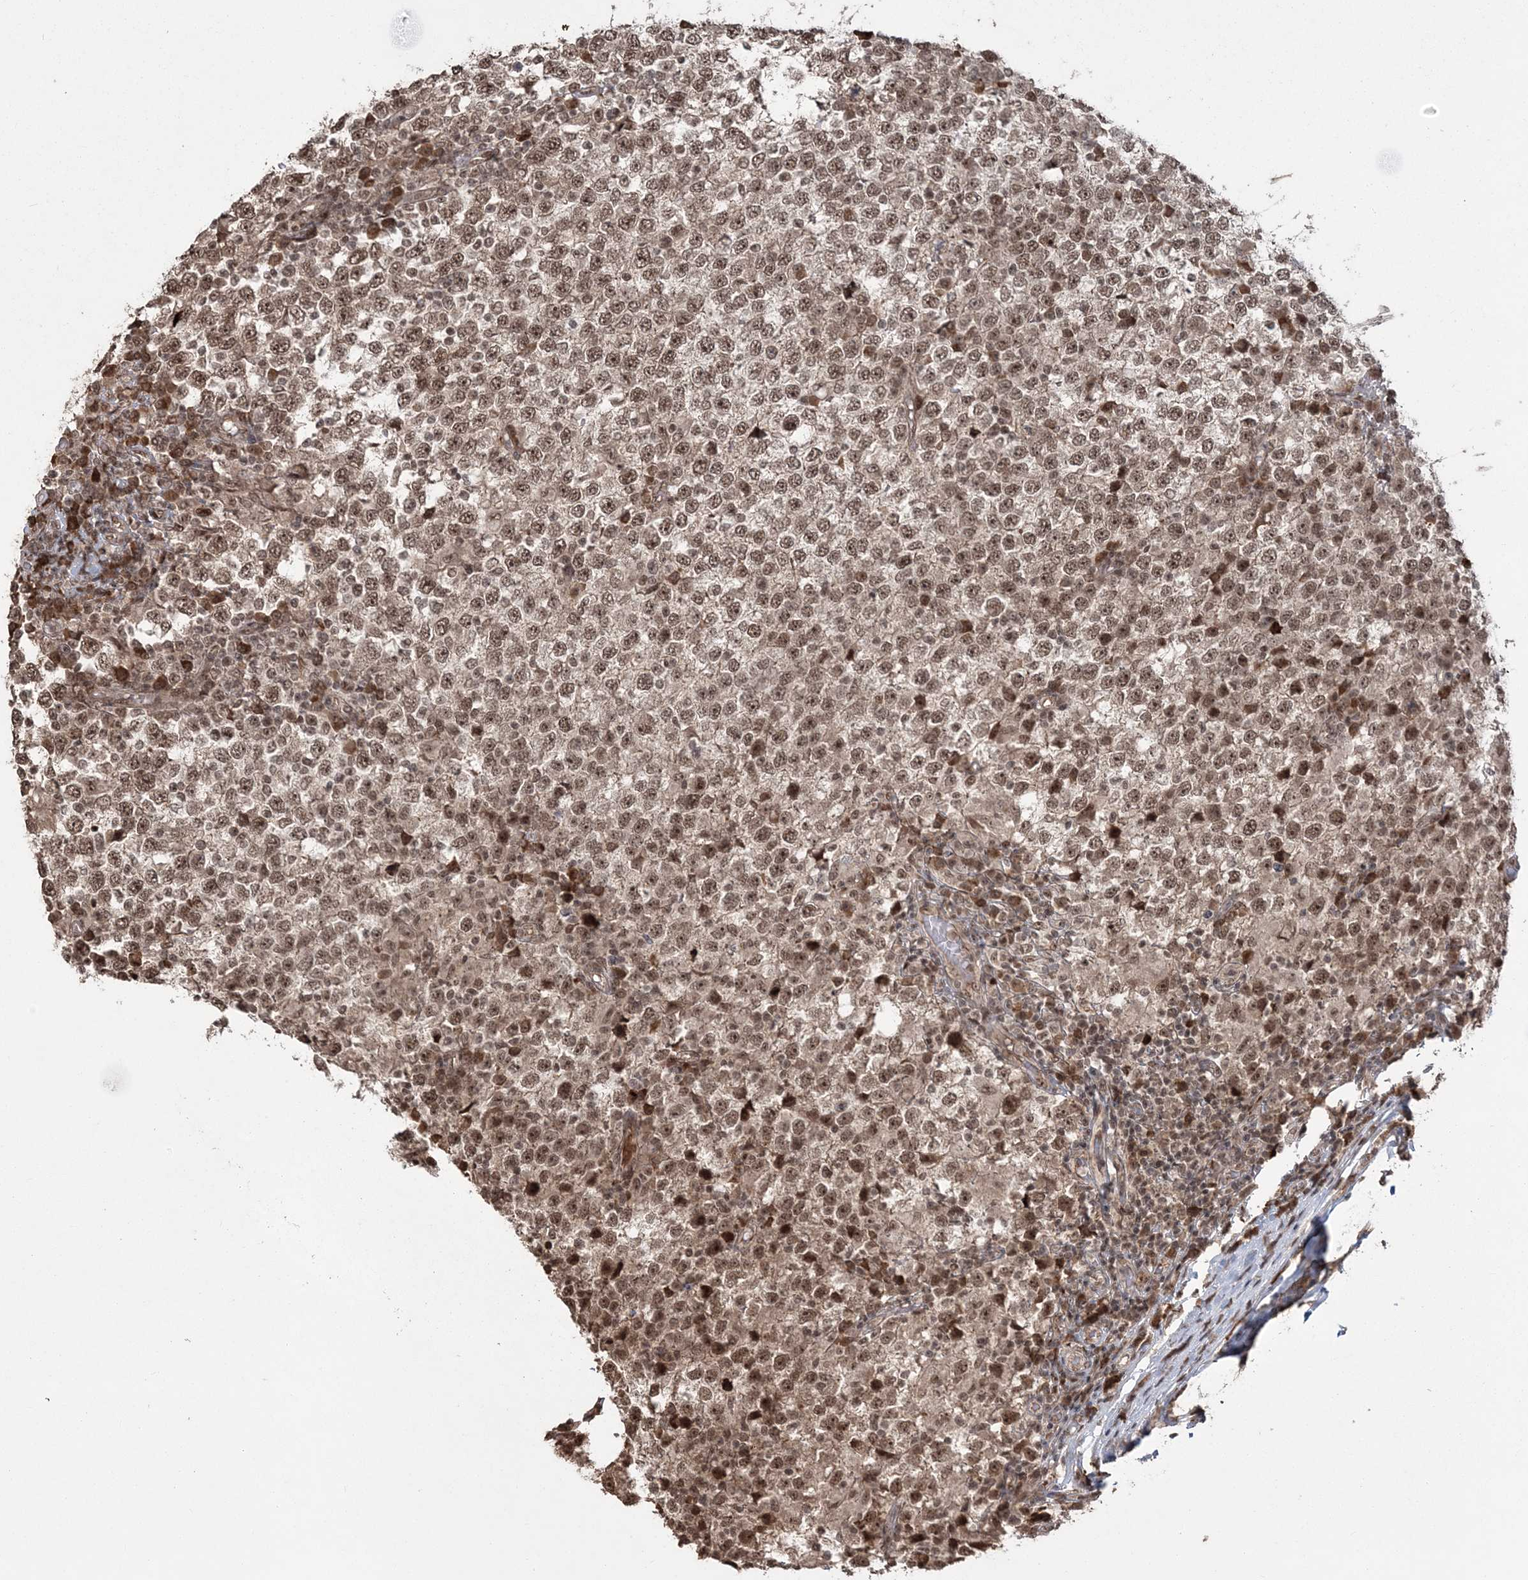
{"staining": {"intensity": "moderate", "quantity": ">75%", "location": "cytoplasmic/membranous,nuclear"}, "tissue": "testis cancer", "cell_type": "Tumor cells", "image_type": "cancer", "snomed": [{"axis": "morphology", "description": "Seminoma, NOS"}, {"axis": "topography", "description": "Testis"}], "caption": "DAB (3,3'-diaminobenzidine) immunohistochemical staining of testis cancer (seminoma) exhibits moderate cytoplasmic/membranous and nuclear protein expression in approximately >75% of tumor cells.", "gene": "EPB41L4A", "patient": {"sex": "male", "age": 65}}